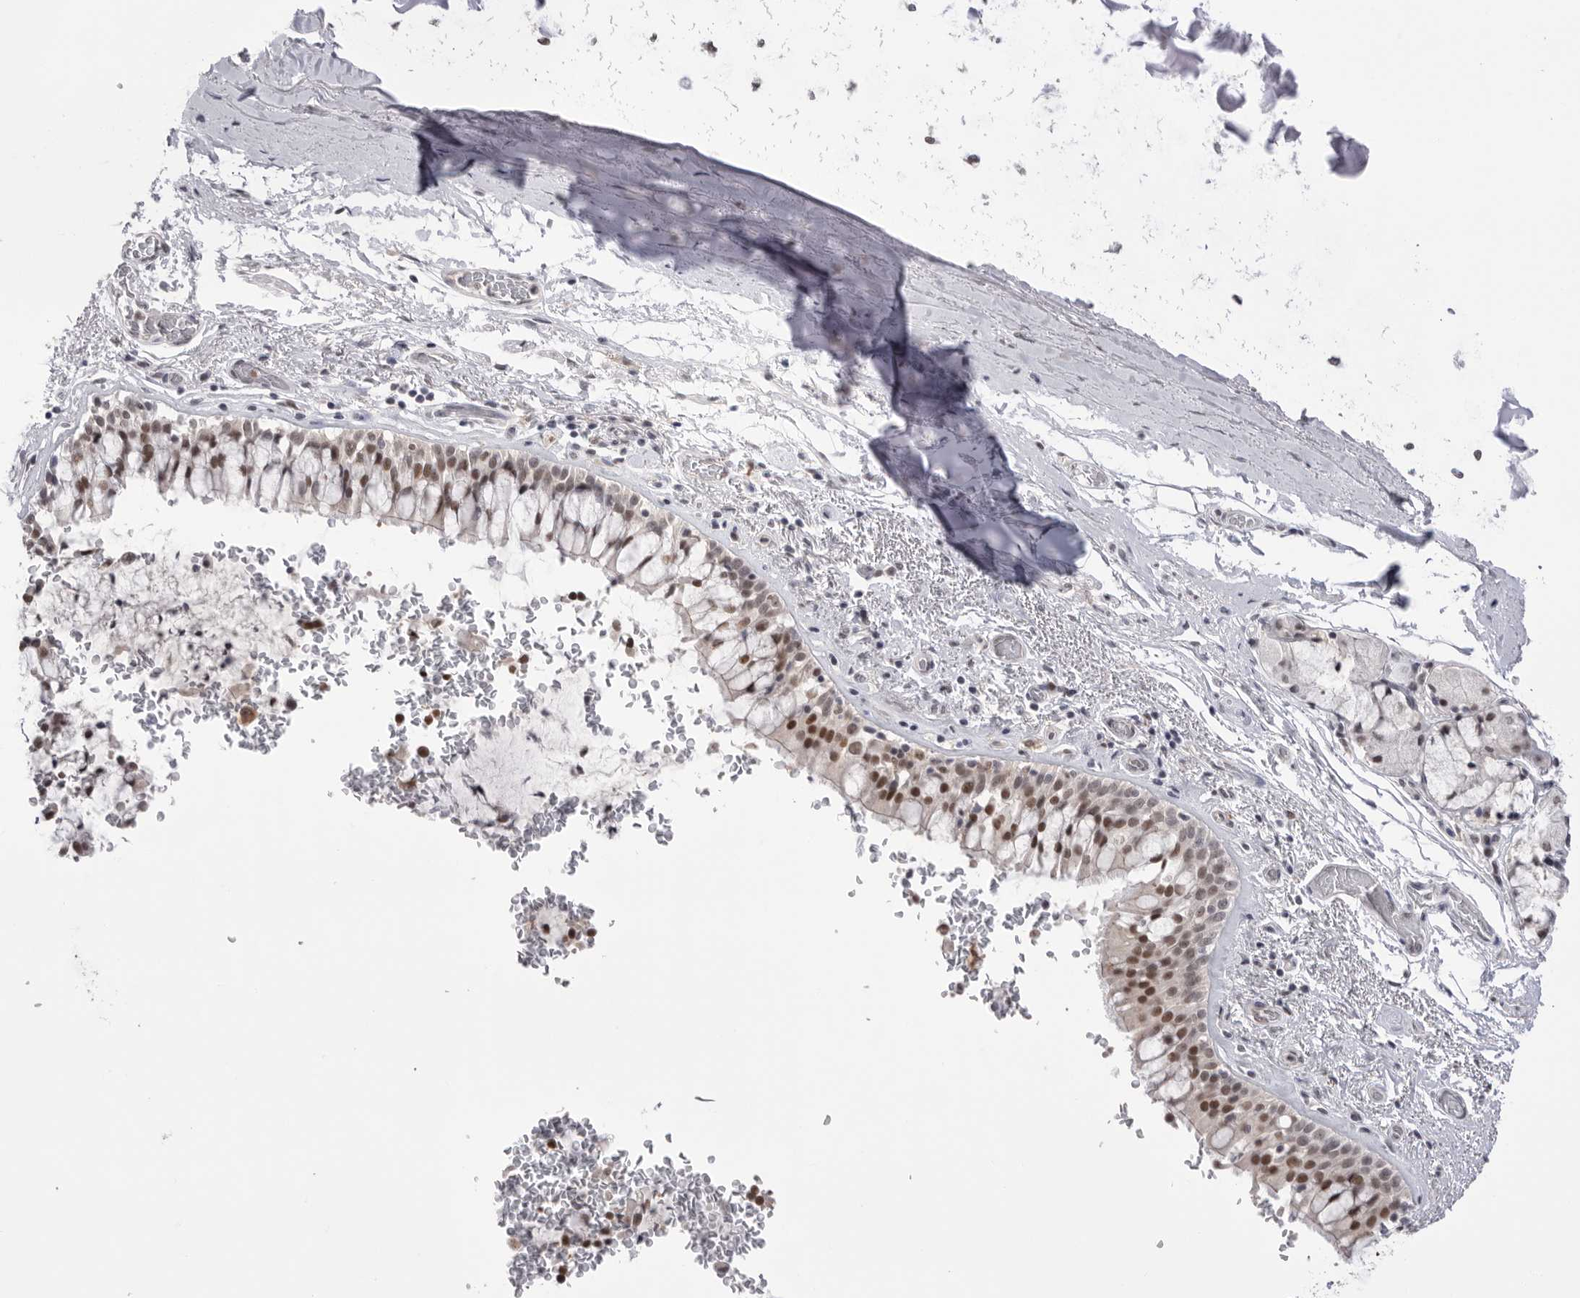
{"staining": {"intensity": "moderate", "quantity": "25%-75%", "location": "cytoplasmic/membranous,nuclear"}, "tissue": "bronchus", "cell_type": "Respiratory epithelial cells", "image_type": "normal", "snomed": [{"axis": "morphology", "description": "Normal tissue, NOS"}, {"axis": "morphology", "description": "Inflammation, NOS"}, {"axis": "topography", "description": "Cartilage tissue"}, {"axis": "topography", "description": "Bronchus"}, {"axis": "topography", "description": "Lung"}], "caption": "Immunohistochemistry (IHC) (DAB) staining of unremarkable human bronchus reveals moderate cytoplasmic/membranous,nuclear protein staining in about 25%-75% of respiratory epithelial cells.", "gene": "BCLAF3", "patient": {"sex": "female", "age": 64}}